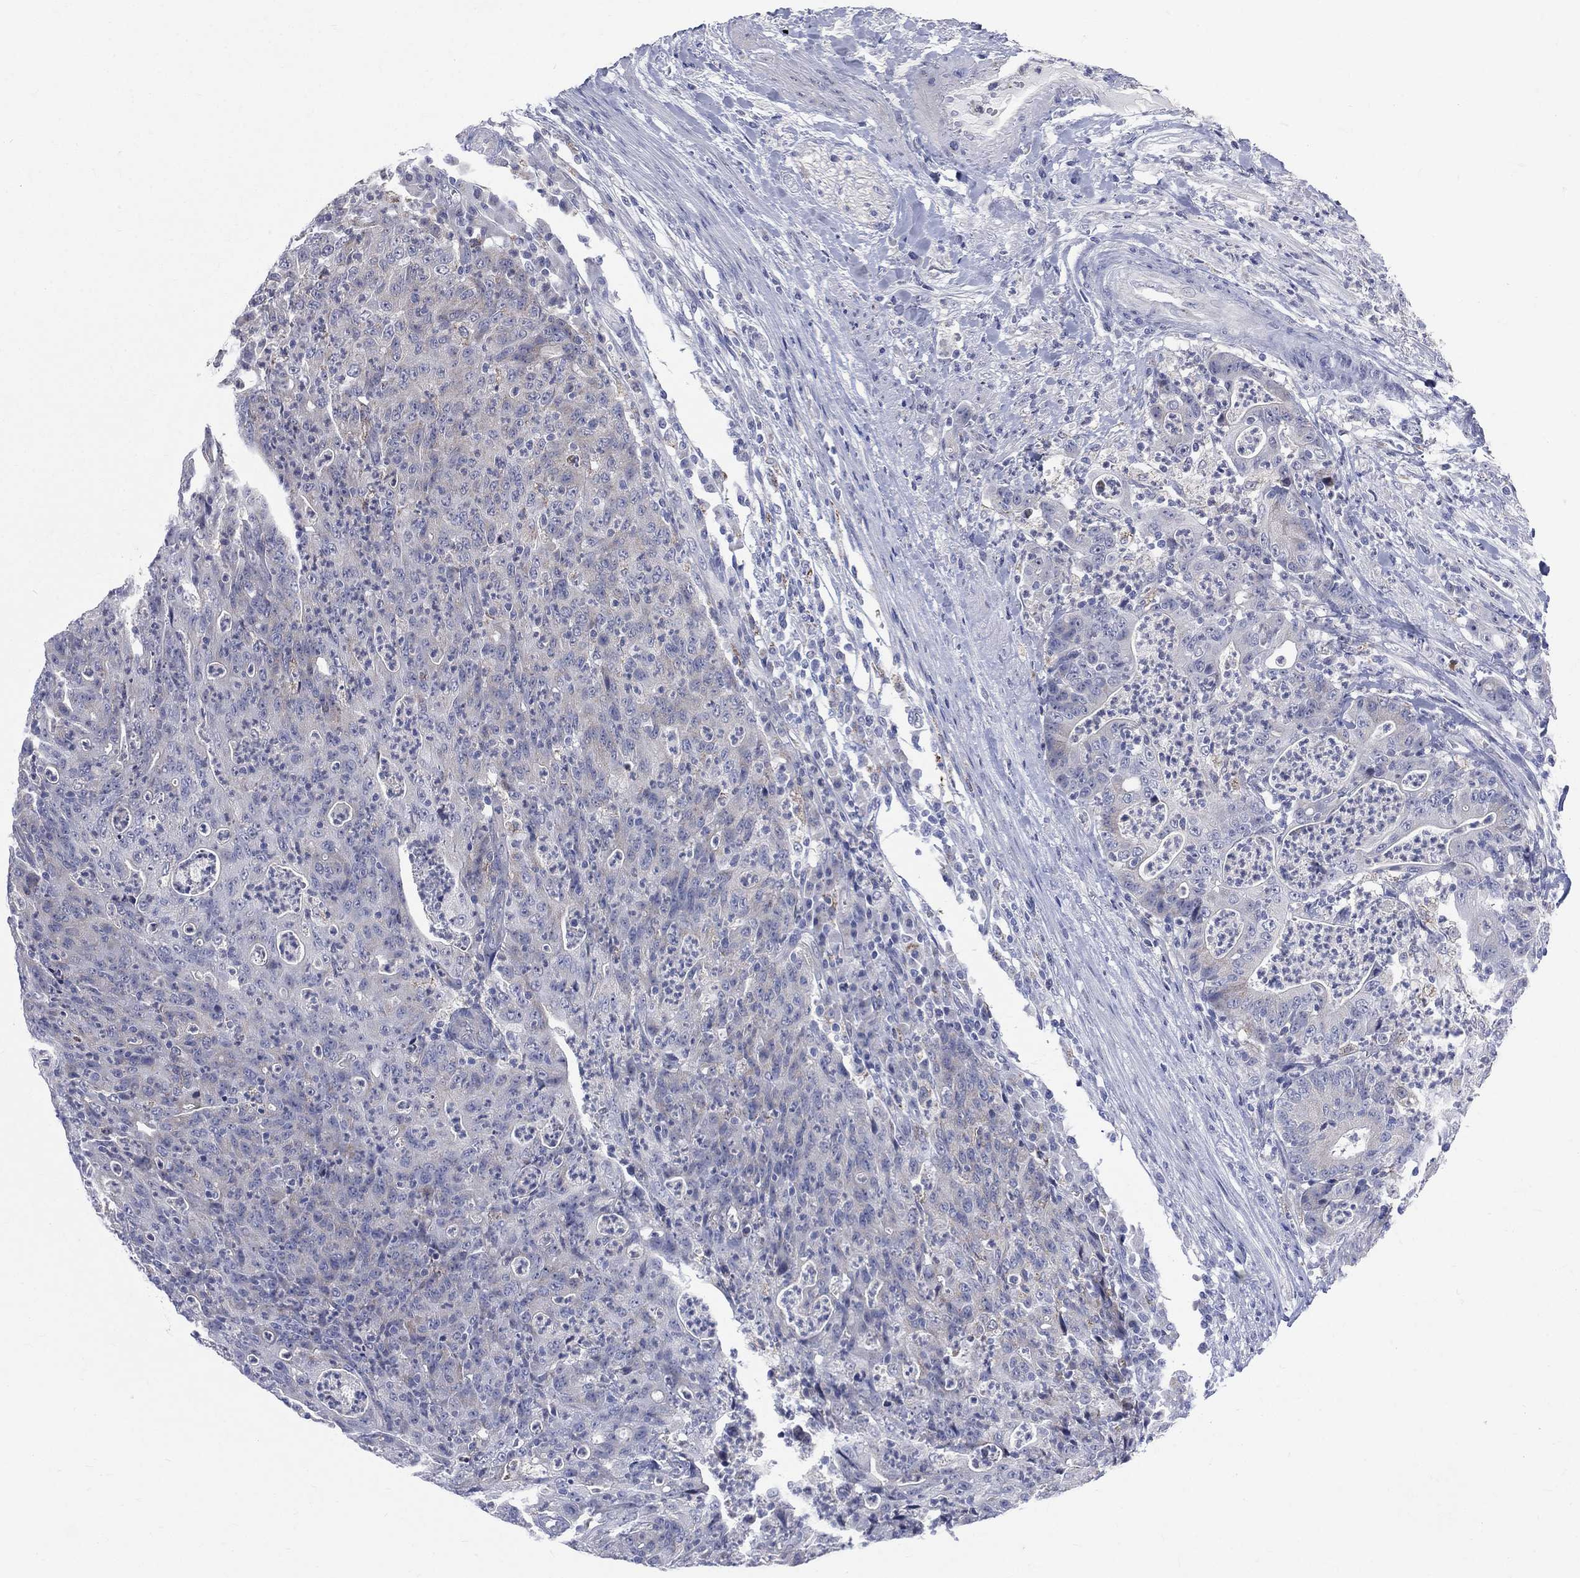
{"staining": {"intensity": "negative", "quantity": "none", "location": "none"}, "tissue": "colorectal cancer", "cell_type": "Tumor cells", "image_type": "cancer", "snomed": [{"axis": "morphology", "description": "Adenocarcinoma, NOS"}, {"axis": "topography", "description": "Colon"}], "caption": "This is a photomicrograph of immunohistochemistry (IHC) staining of colorectal adenocarcinoma, which shows no staining in tumor cells.", "gene": "AKAP3", "patient": {"sex": "male", "age": 70}}